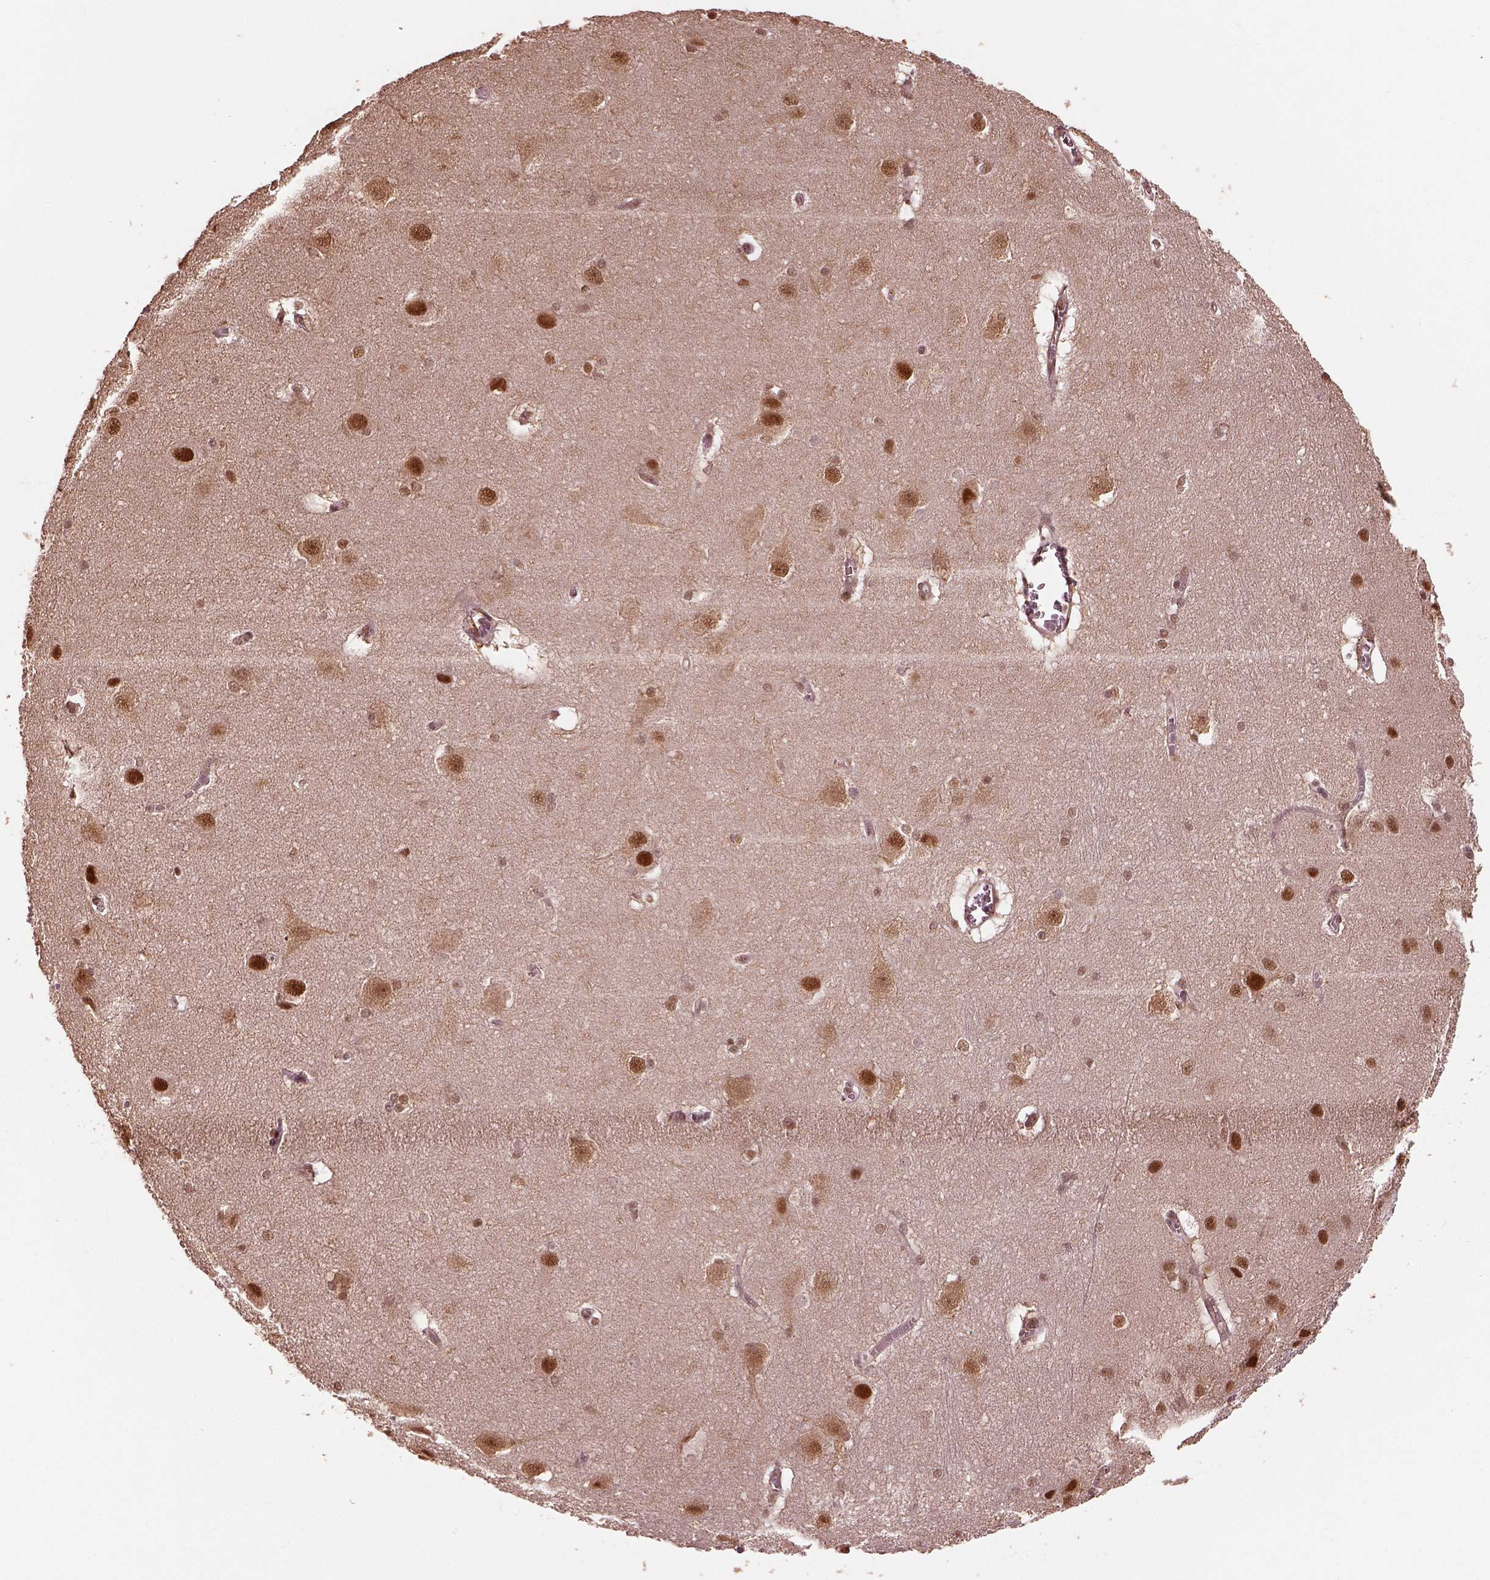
{"staining": {"intensity": "weak", "quantity": "25%-75%", "location": "nuclear"}, "tissue": "hippocampus", "cell_type": "Glial cells", "image_type": "normal", "snomed": [{"axis": "morphology", "description": "Normal tissue, NOS"}, {"axis": "topography", "description": "Cerebral cortex"}, {"axis": "topography", "description": "Hippocampus"}], "caption": "Immunohistochemistry (DAB) staining of unremarkable hippocampus shows weak nuclear protein positivity in about 25%-75% of glial cells.", "gene": "PSMC5", "patient": {"sex": "female", "age": 19}}